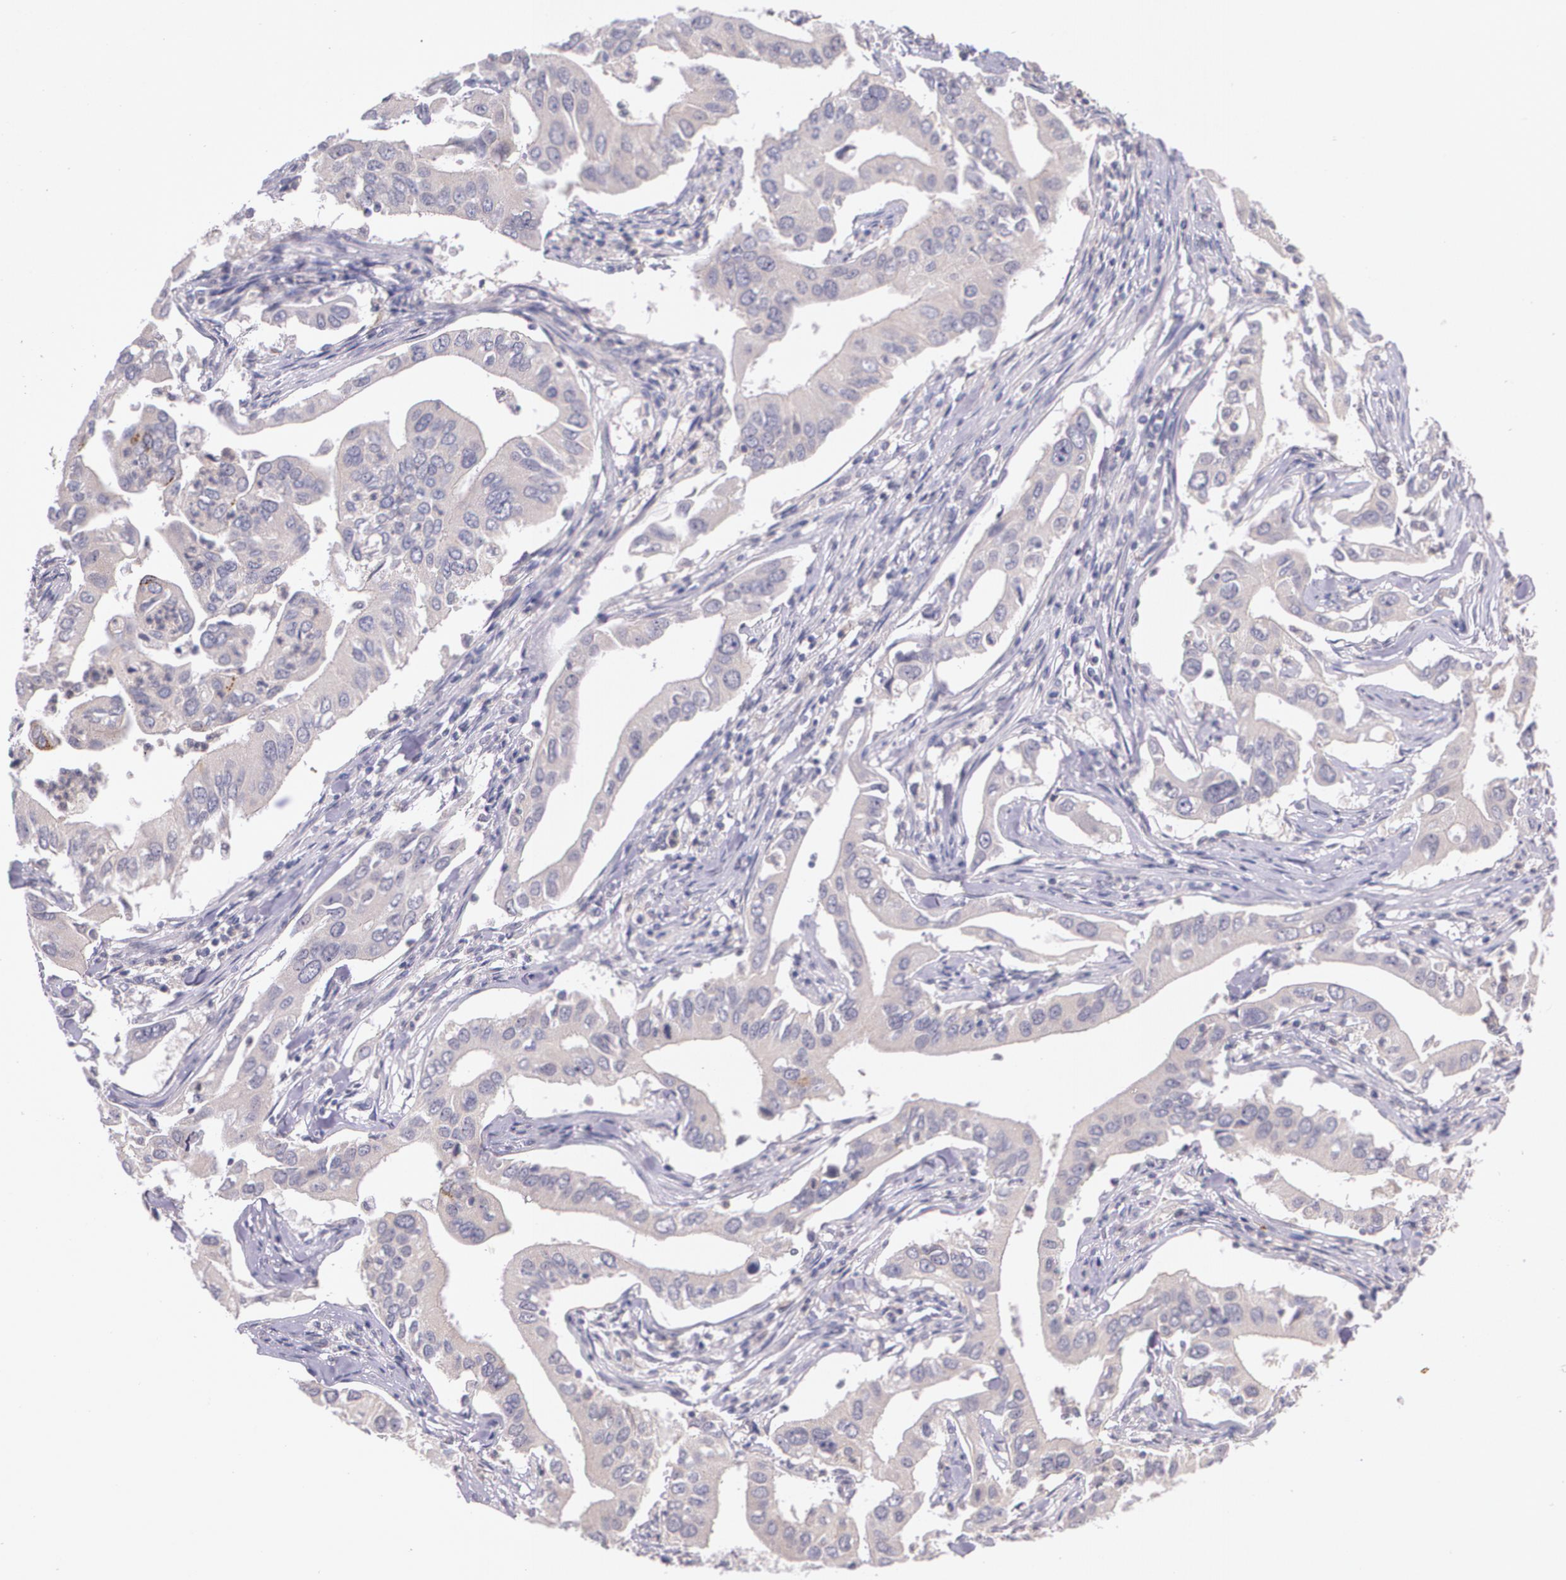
{"staining": {"intensity": "weak", "quantity": ">75%", "location": "cytoplasmic/membranous"}, "tissue": "lung cancer", "cell_type": "Tumor cells", "image_type": "cancer", "snomed": [{"axis": "morphology", "description": "Adenocarcinoma, NOS"}, {"axis": "topography", "description": "Lung"}], "caption": "Lung adenocarcinoma stained with immunohistochemistry (IHC) demonstrates weak cytoplasmic/membranous expression in about >75% of tumor cells.", "gene": "TM4SF1", "patient": {"sex": "male", "age": 48}}